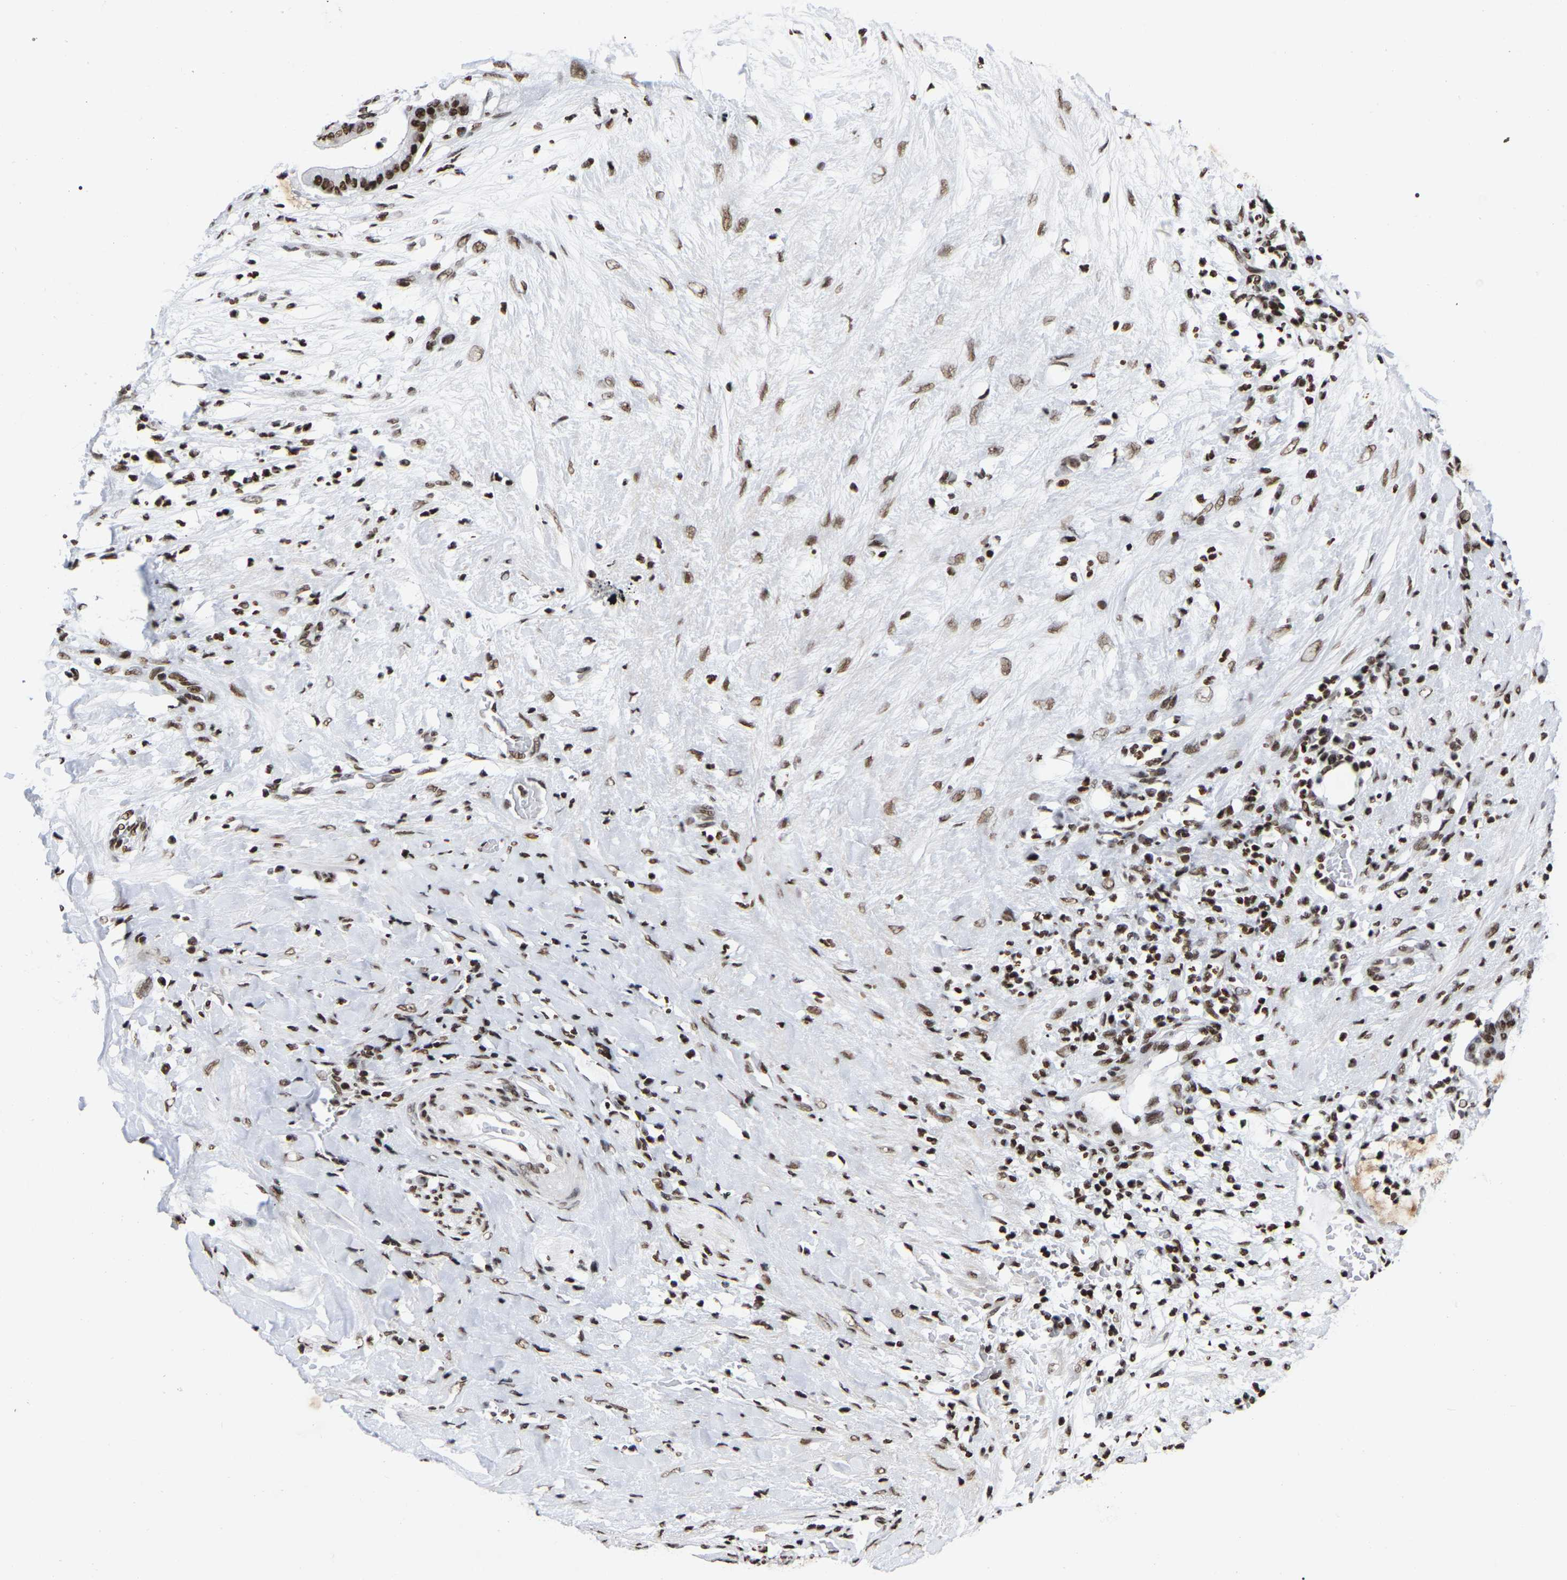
{"staining": {"intensity": "strong", "quantity": ">75%", "location": "cytoplasmic/membranous,nuclear"}, "tissue": "pancreatic cancer", "cell_type": "Tumor cells", "image_type": "cancer", "snomed": [{"axis": "morphology", "description": "Adenocarcinoma, NOS"}, {"axis": "topography", "description": "Pancreas"}], "caption": "Brown immunohistochemical staining in adenocarcinoma (pancreatic) displays strong cytoplasmic/membranous and nuclear staining in about >75% of tumor cells.", "gene": "PRCC", "patient": {"sex": "male", "age": 41}}